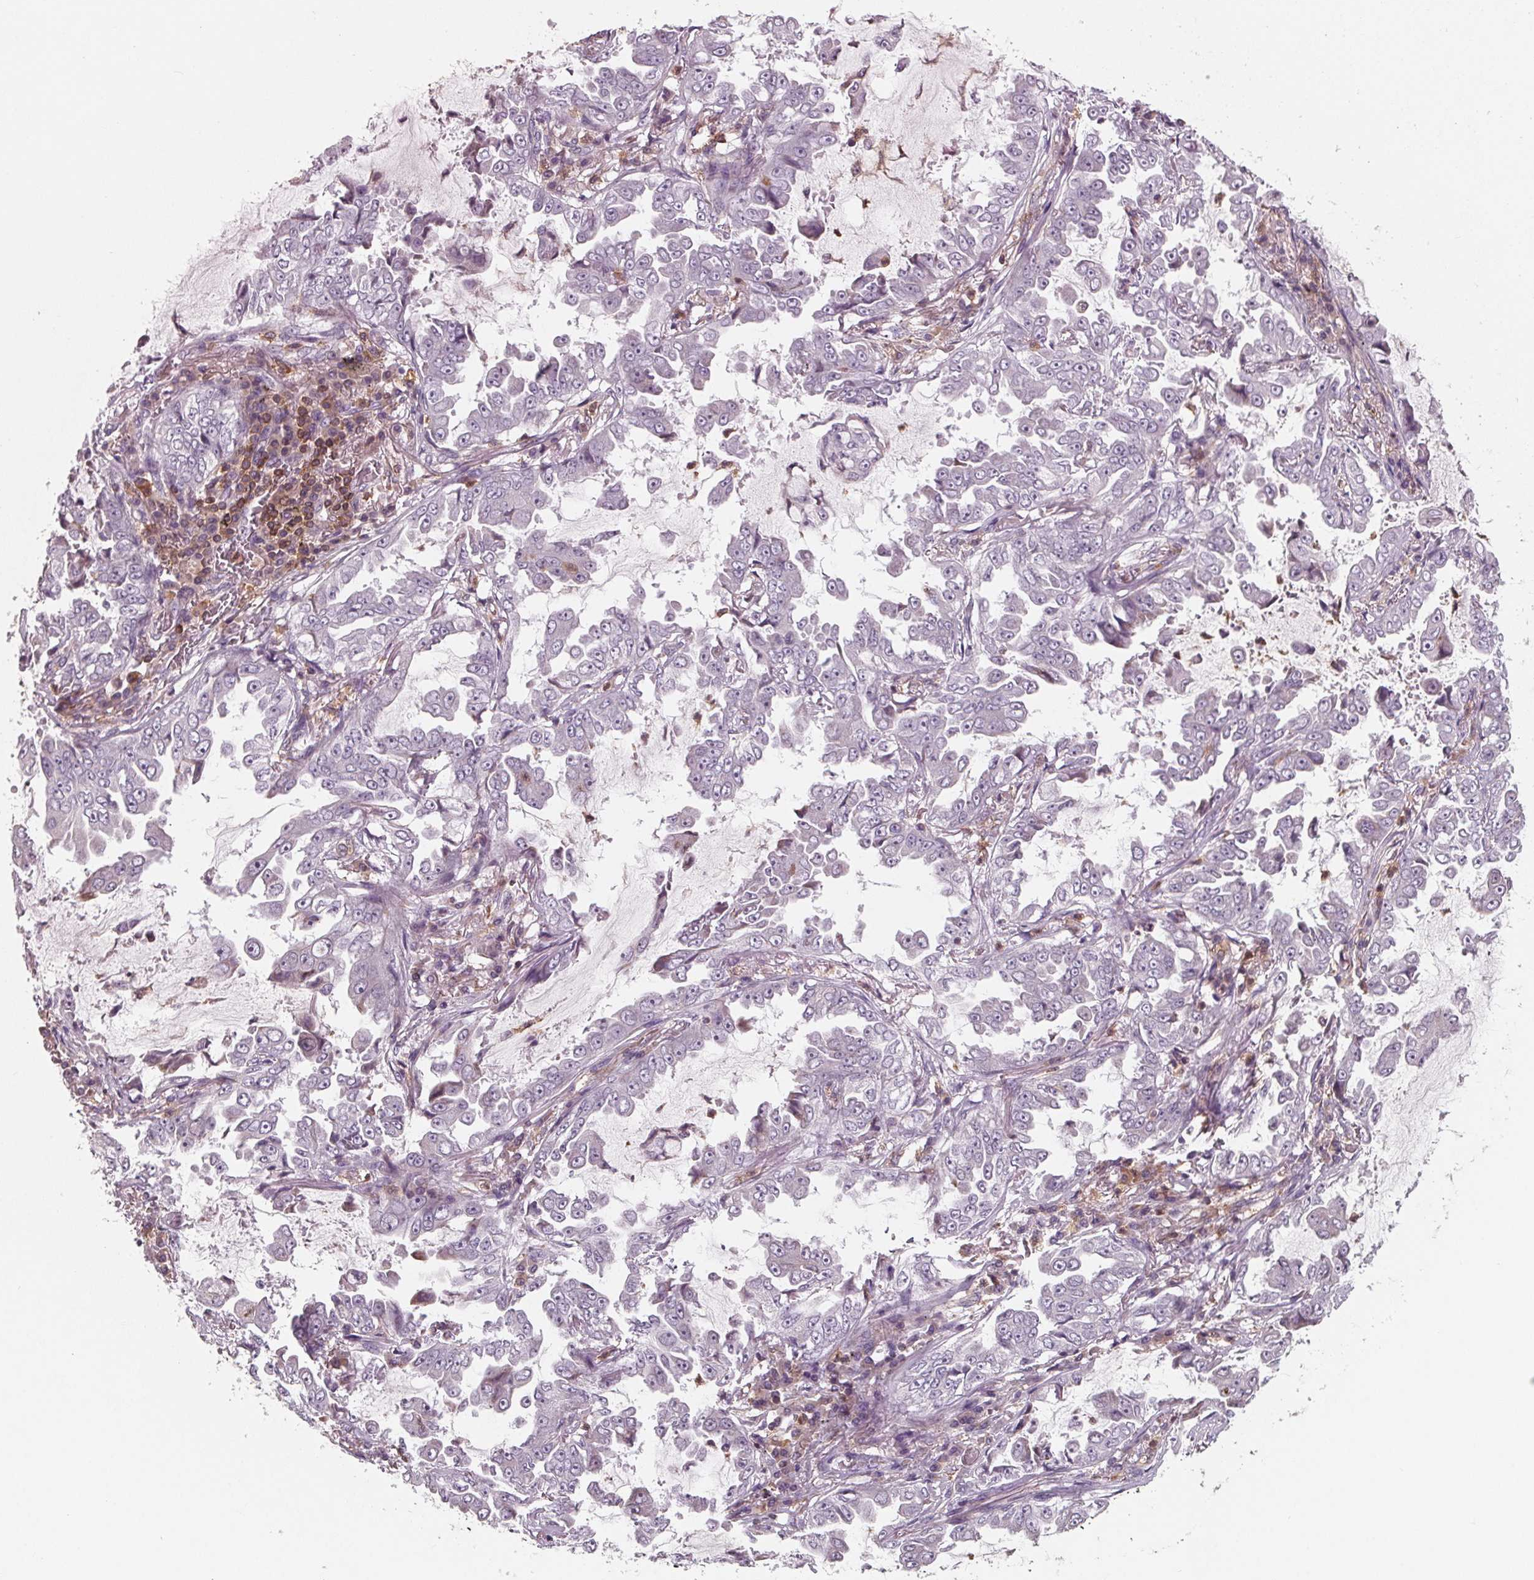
{"staining": {"intensity": "negative", "quantity": "none", "location": "none"}, "tissue": "lung cancer", "cell_type": "Tumor cells", "image_type": "cancer", "snomed": [{"axis": "morphology", "description": "Adenocarcinoma, NOS"}, {"axis": "topography", "description": "Lung"}], "caption": "Histopathology image shows no protein positivity in tumor cells of lung adenocarcinoma tissue.", "gene": "ARHGAP25", "patient": {"sex": "female", "age": 52}}